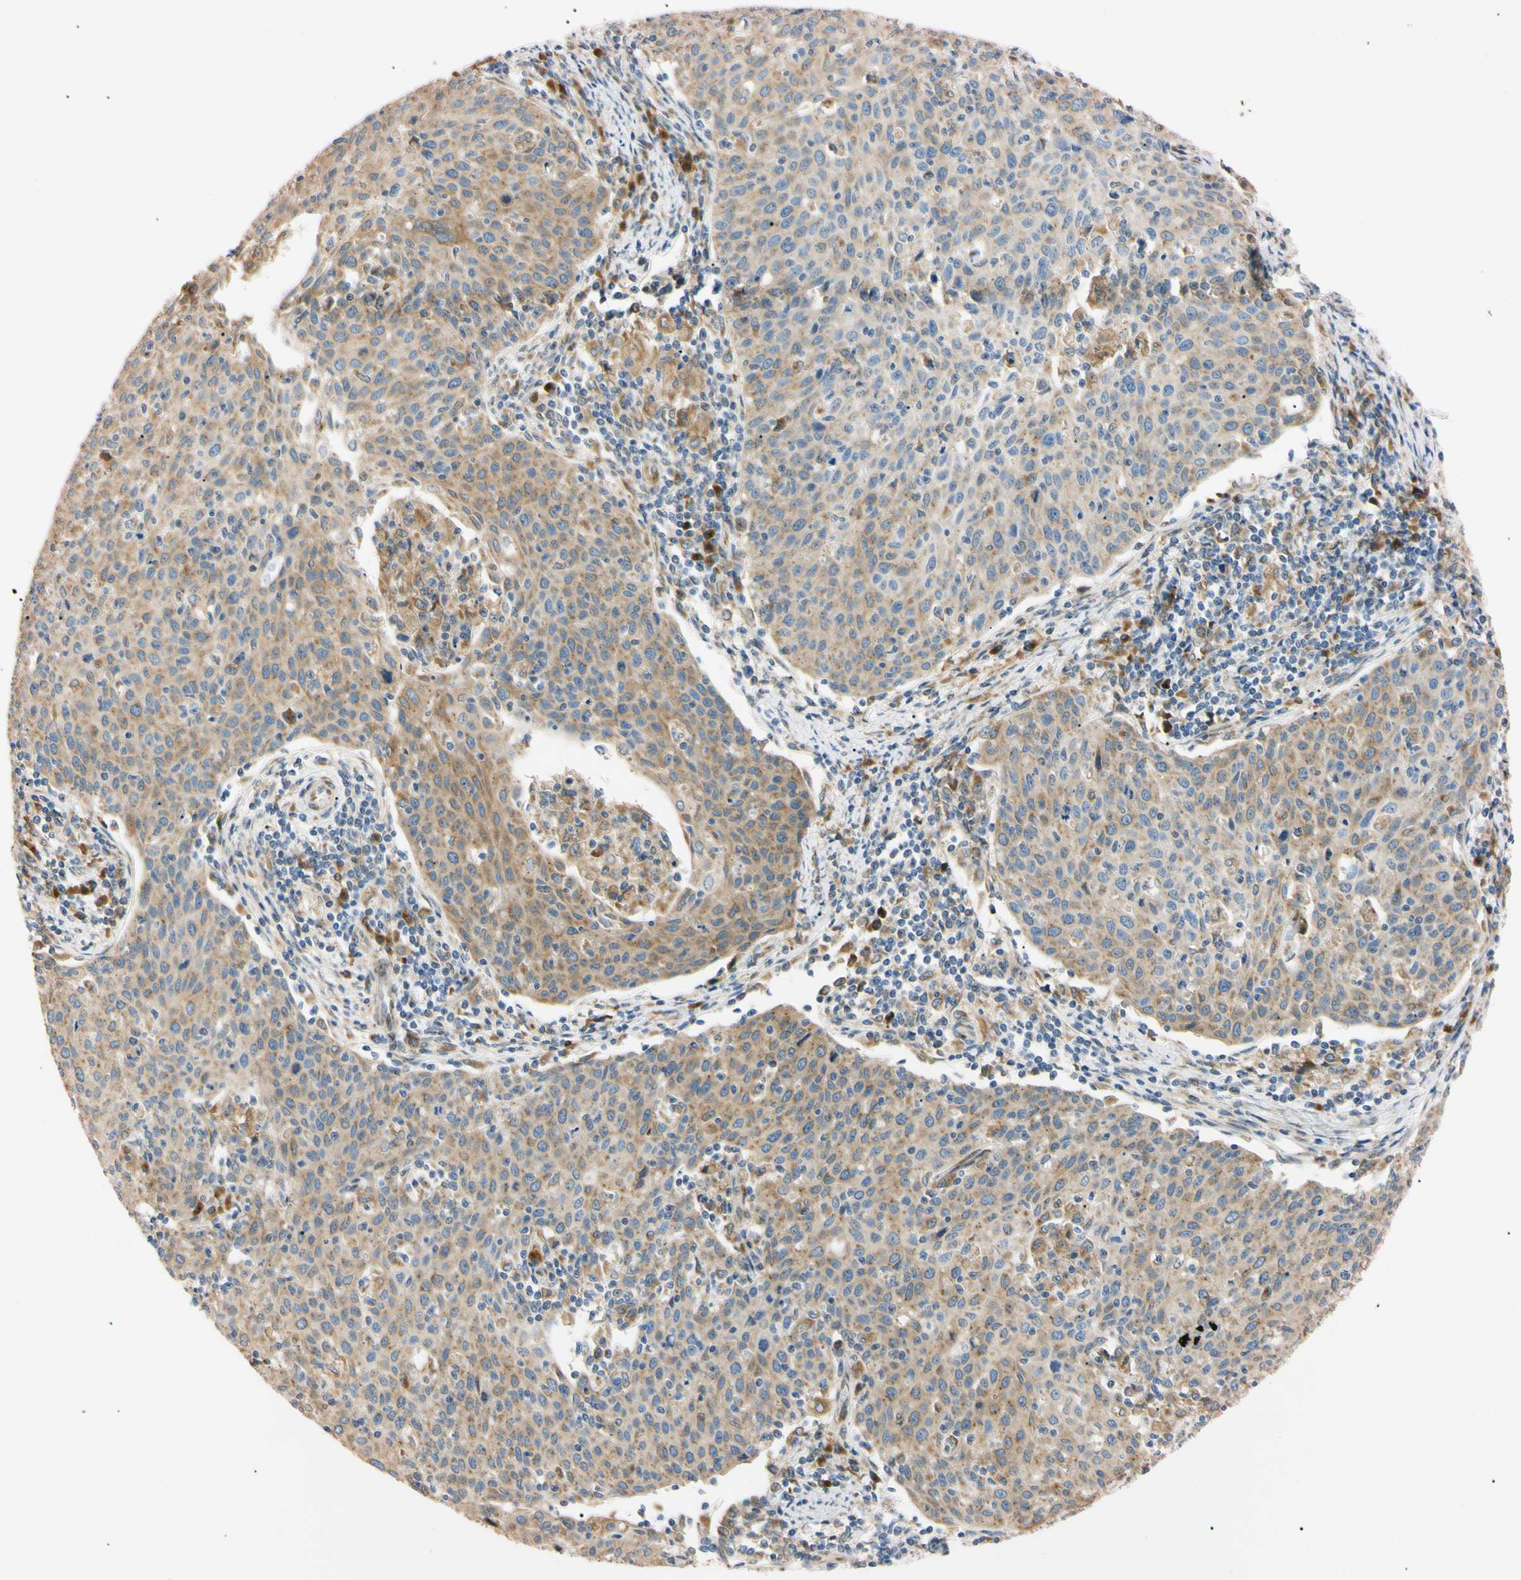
{"staining": {"intensity": "weak", "quantity": ">75%", "location": "cytoplasmic/membranous"}, "tissue": "cervical cancer", "cell_type": "Tumor cells", "image_type": "cancer", "snomed": [{"axis": "morphology", "description": "Squamous cell carcinoma, NOS"}, {"axis": "topography", "description": "Cervix"}], "caption": "Weak cytoplasmic/membranous staining for a protein is present in approximately >75% of tumor cells of cervical cancer (squamous cell carcinoma) using IHC.", "gene": "IER3IP1", "patient": {"sex": "female", "age": 38}}